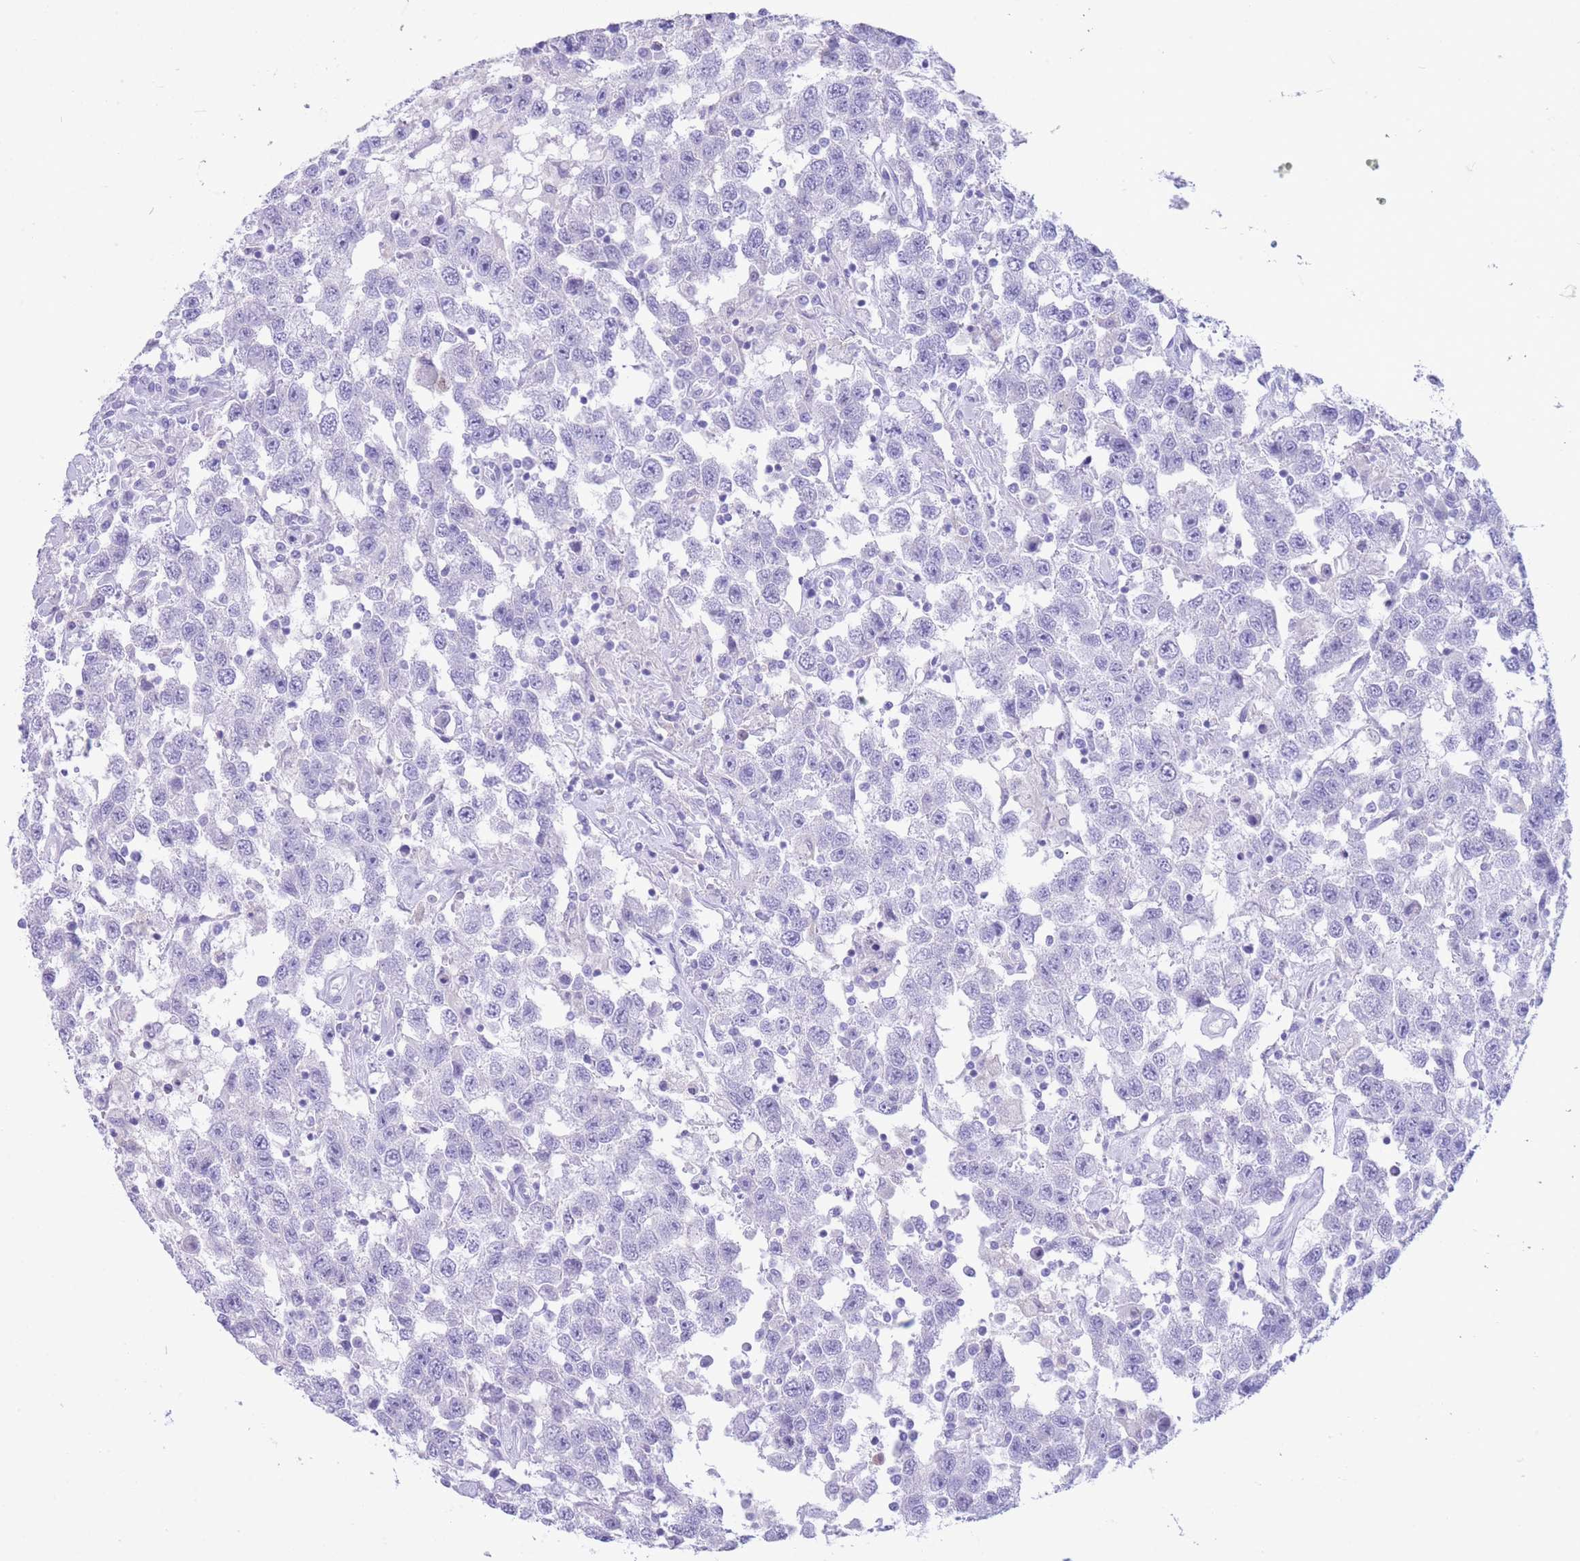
{"staining": {"intensity": "negative", "quantity": "none", "location": "none"}, "tissue": "testis cancer", "cell_type": "Tumor cells", "image_type": "cancer", "snomed": [{"axis": "morphology", "description": "Seminoma, NOS"}, {"axis": "topography", "description": "Testis"}], "caption": "The immunohistochemistry (IHC) histopathology image has no significant expression in tumor cells of testis seminoma tissue.", "gene": "VWA8", "patient": {"sex": "male", "age": 41}}